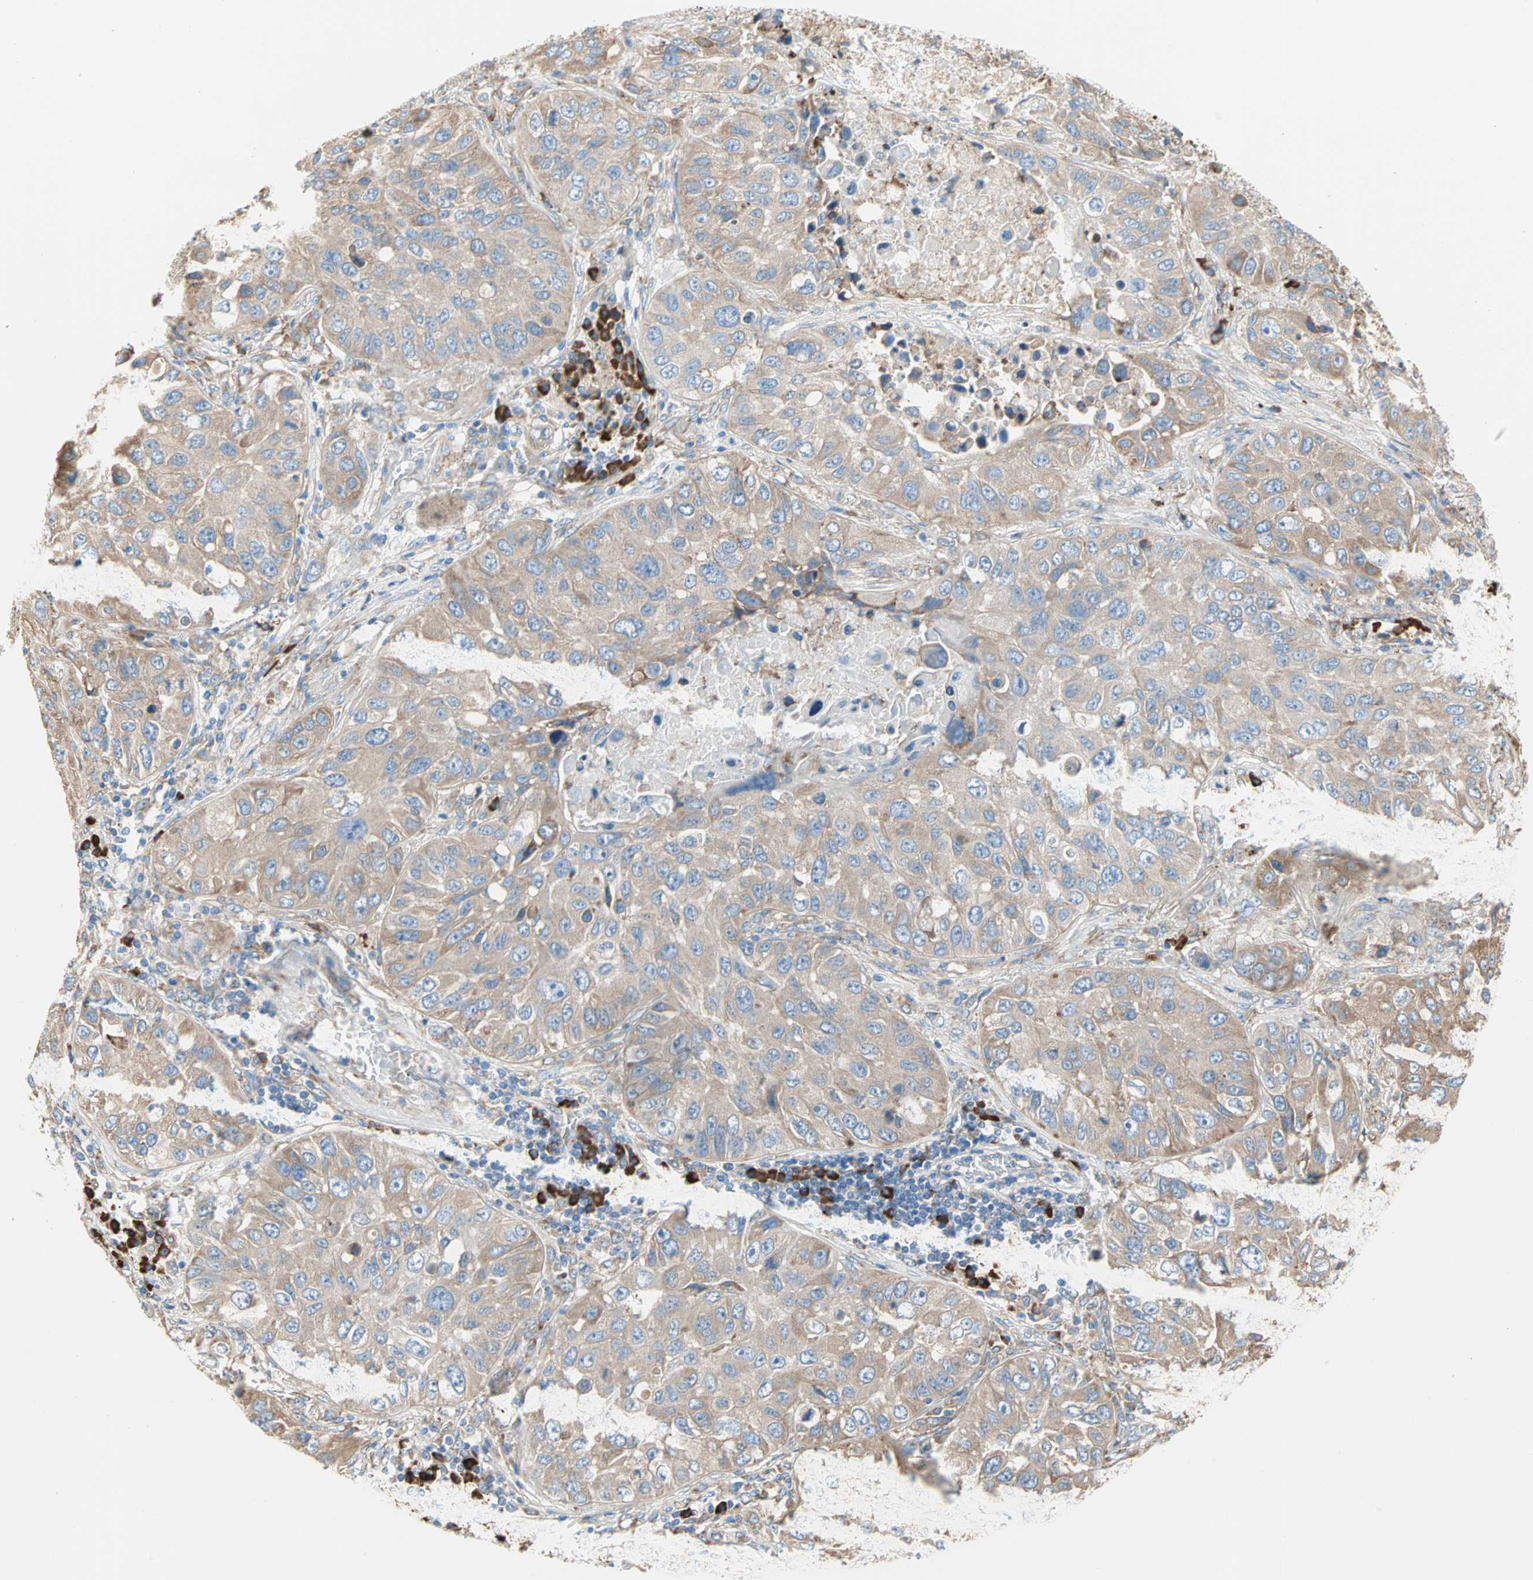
{"staining": {"intensity": "weak", "quantity": ">75%", "location": "cytoplasmic/membranous"}, "tissue": "lung cancer", "cell_type": "Tumor cells", "image_type": "cancer", "snomed": [{"axis": "morphology", "description": "Squamous cell carcinoma, NOS"}, {"axis": "topography", "description": "Lung"}], "caption": "IHC micrograph of neoplastic tissue: human lung squamous cell carcinoma stained using immunohistochemistry (IHC) shows low levels of weak protein expression localized specifically in the cytoplasmic/membranous of tumor cells, appearing as a cytoplasmic/membranous brown color.", "gene": "PLCXD1", "patient": {"sex": "male", "age": 57}}